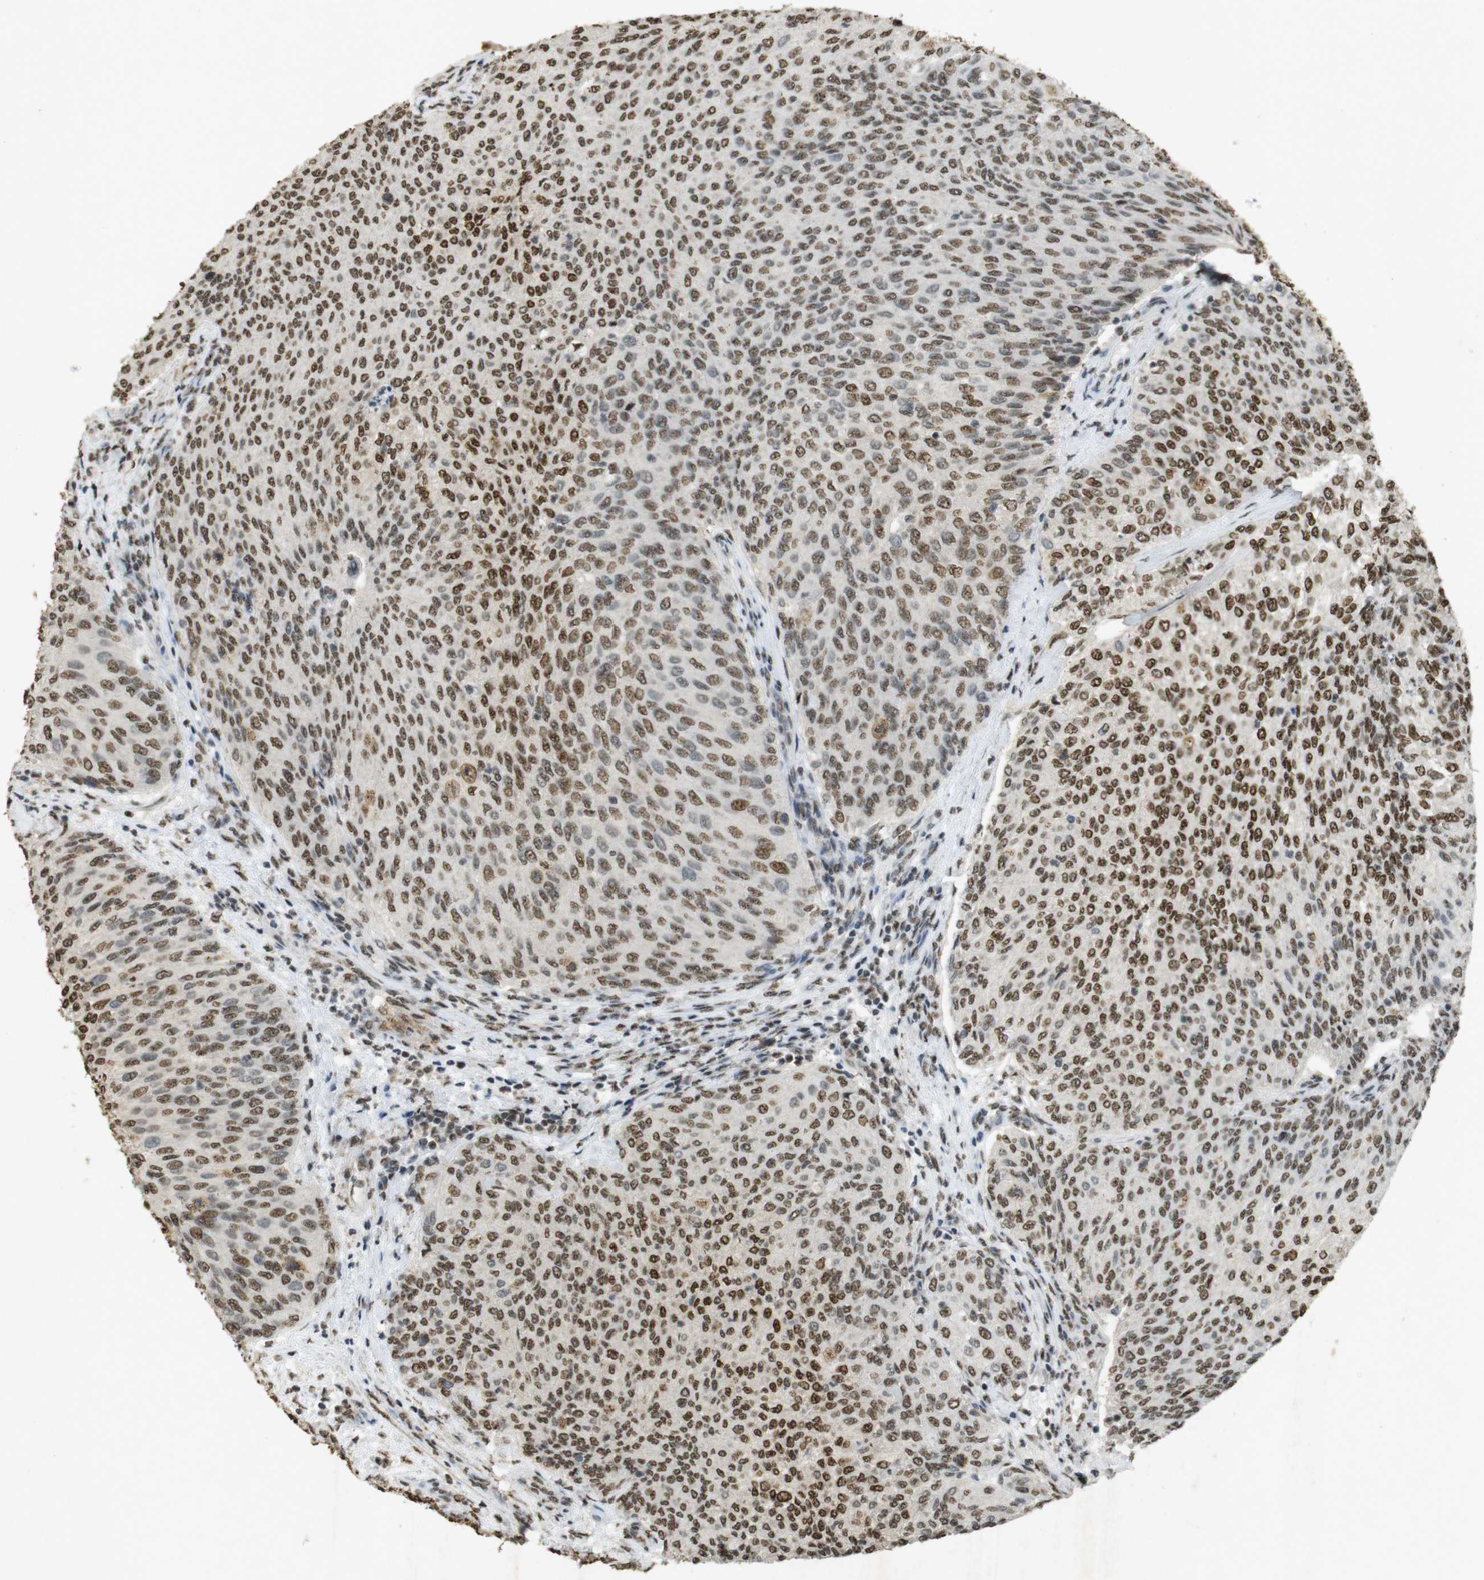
{"staining": {"intensity": "moderate", "quantity": ">75%", "location": "nuclear"}, "tissue": "urothelial cancer", "cell_type": "Tumor cells", "image_type": "cancer", "snomed": [{"axis": "morphology", "description": "Urothelial carcinoma, Low grade"}, {"axis": "topography", "description": "Urinary bladder"}], "caption": "A brown stain shows moderate nuclear positivity of a protein in human urothelial carcinoma (low-grade) tumor cells.", "gene": "GATA4", "patient": {"sex": "female", "age": 79}}